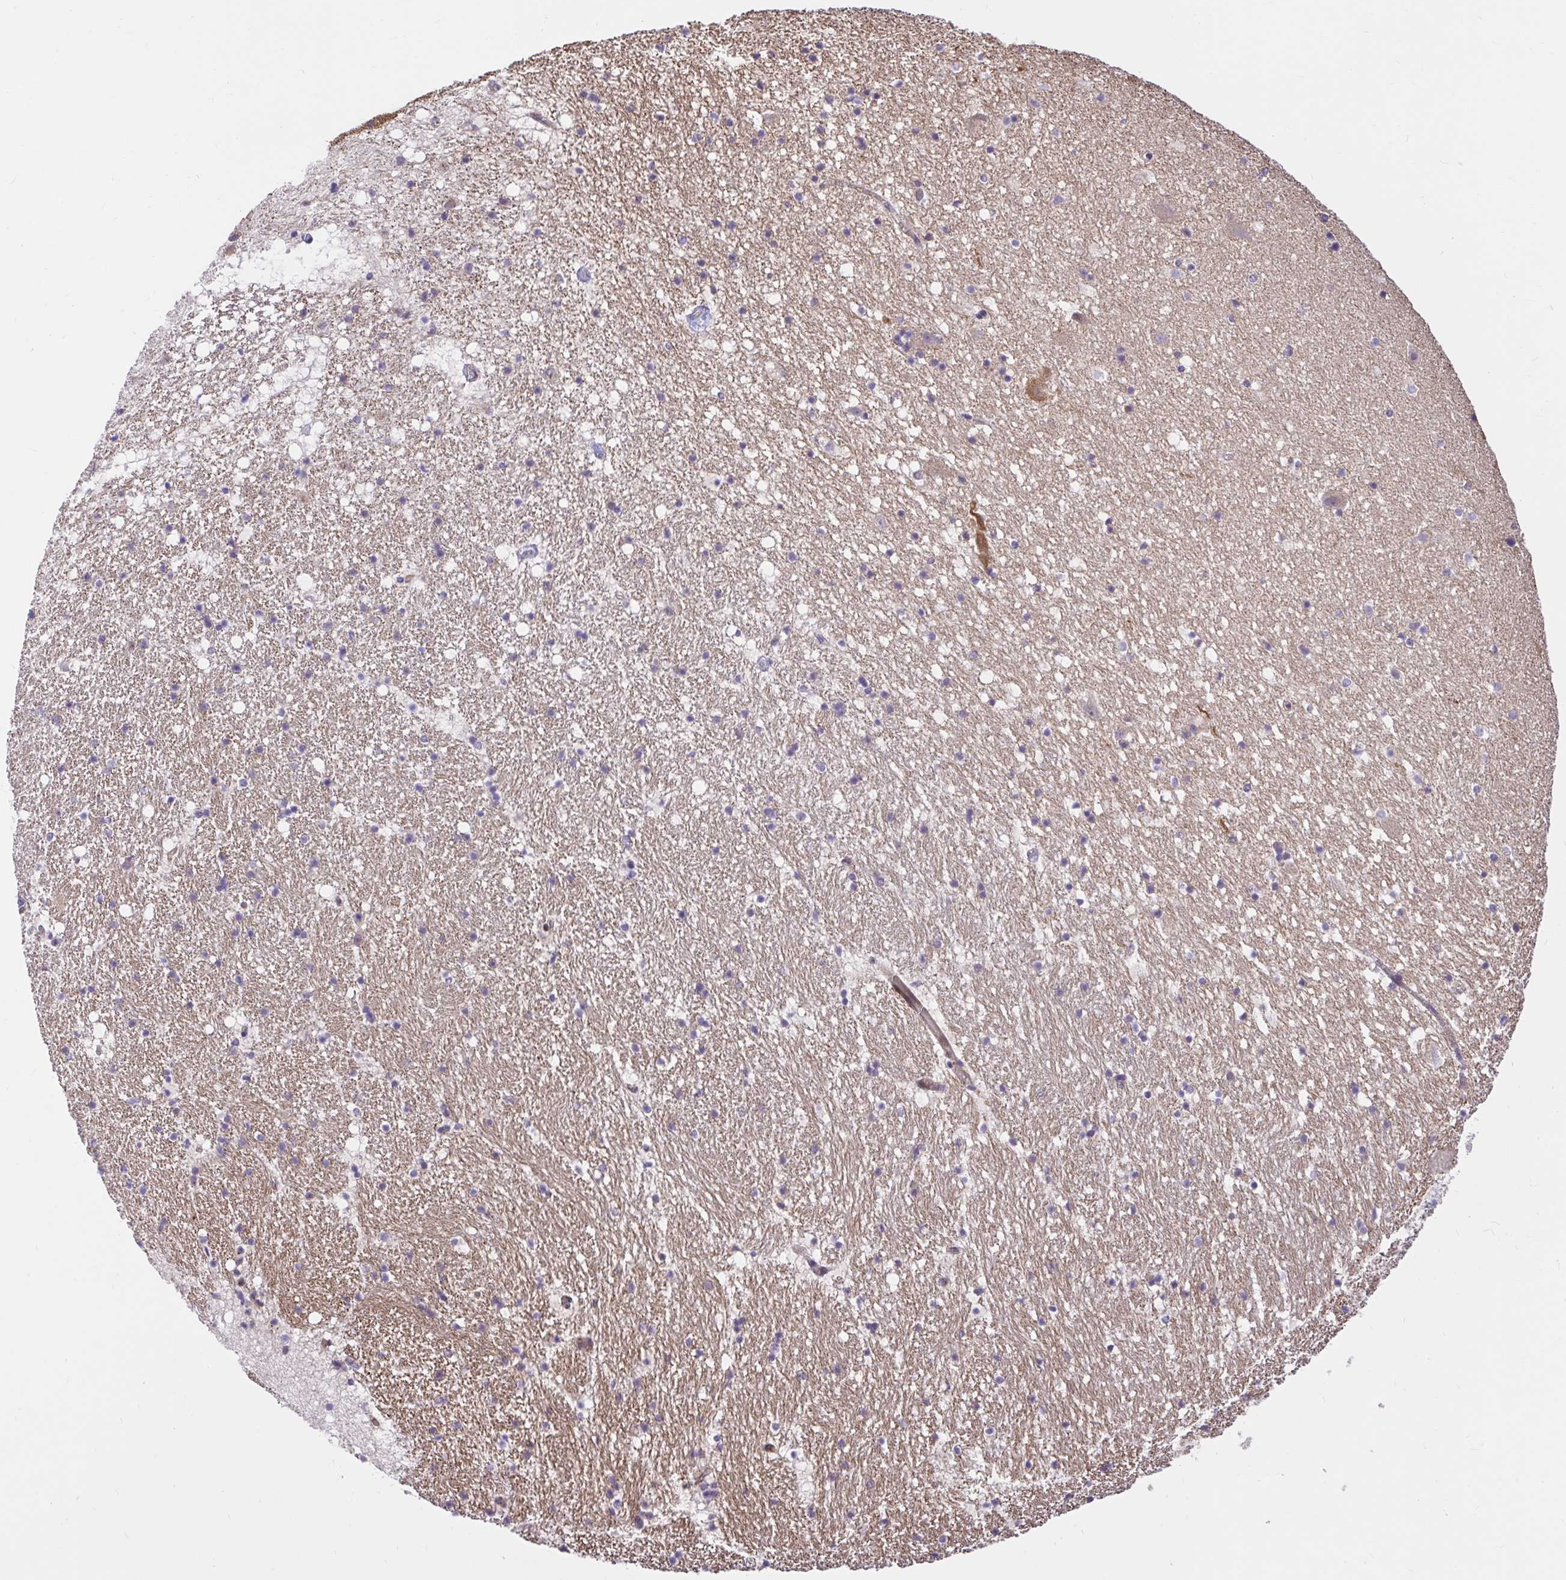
{"staining": {"intensity": "negative", "quantity": "none", "location": "none"}, "tissue": "hippocampus", "cell_type": "Glial cells", "image_type": "normal", "snomed": [{"axis": "morphology", "description": "Normal tissue, NOS"}, {"axis": "topography", "description": "Hippocampus"}], "caption": "This is an immunohistochemistry (IHC) micrograph of benign human hippocampus. There is no staining in glial cells.", "gene": "TRIM55", "patient": {"sex": "female", "age": 42}}